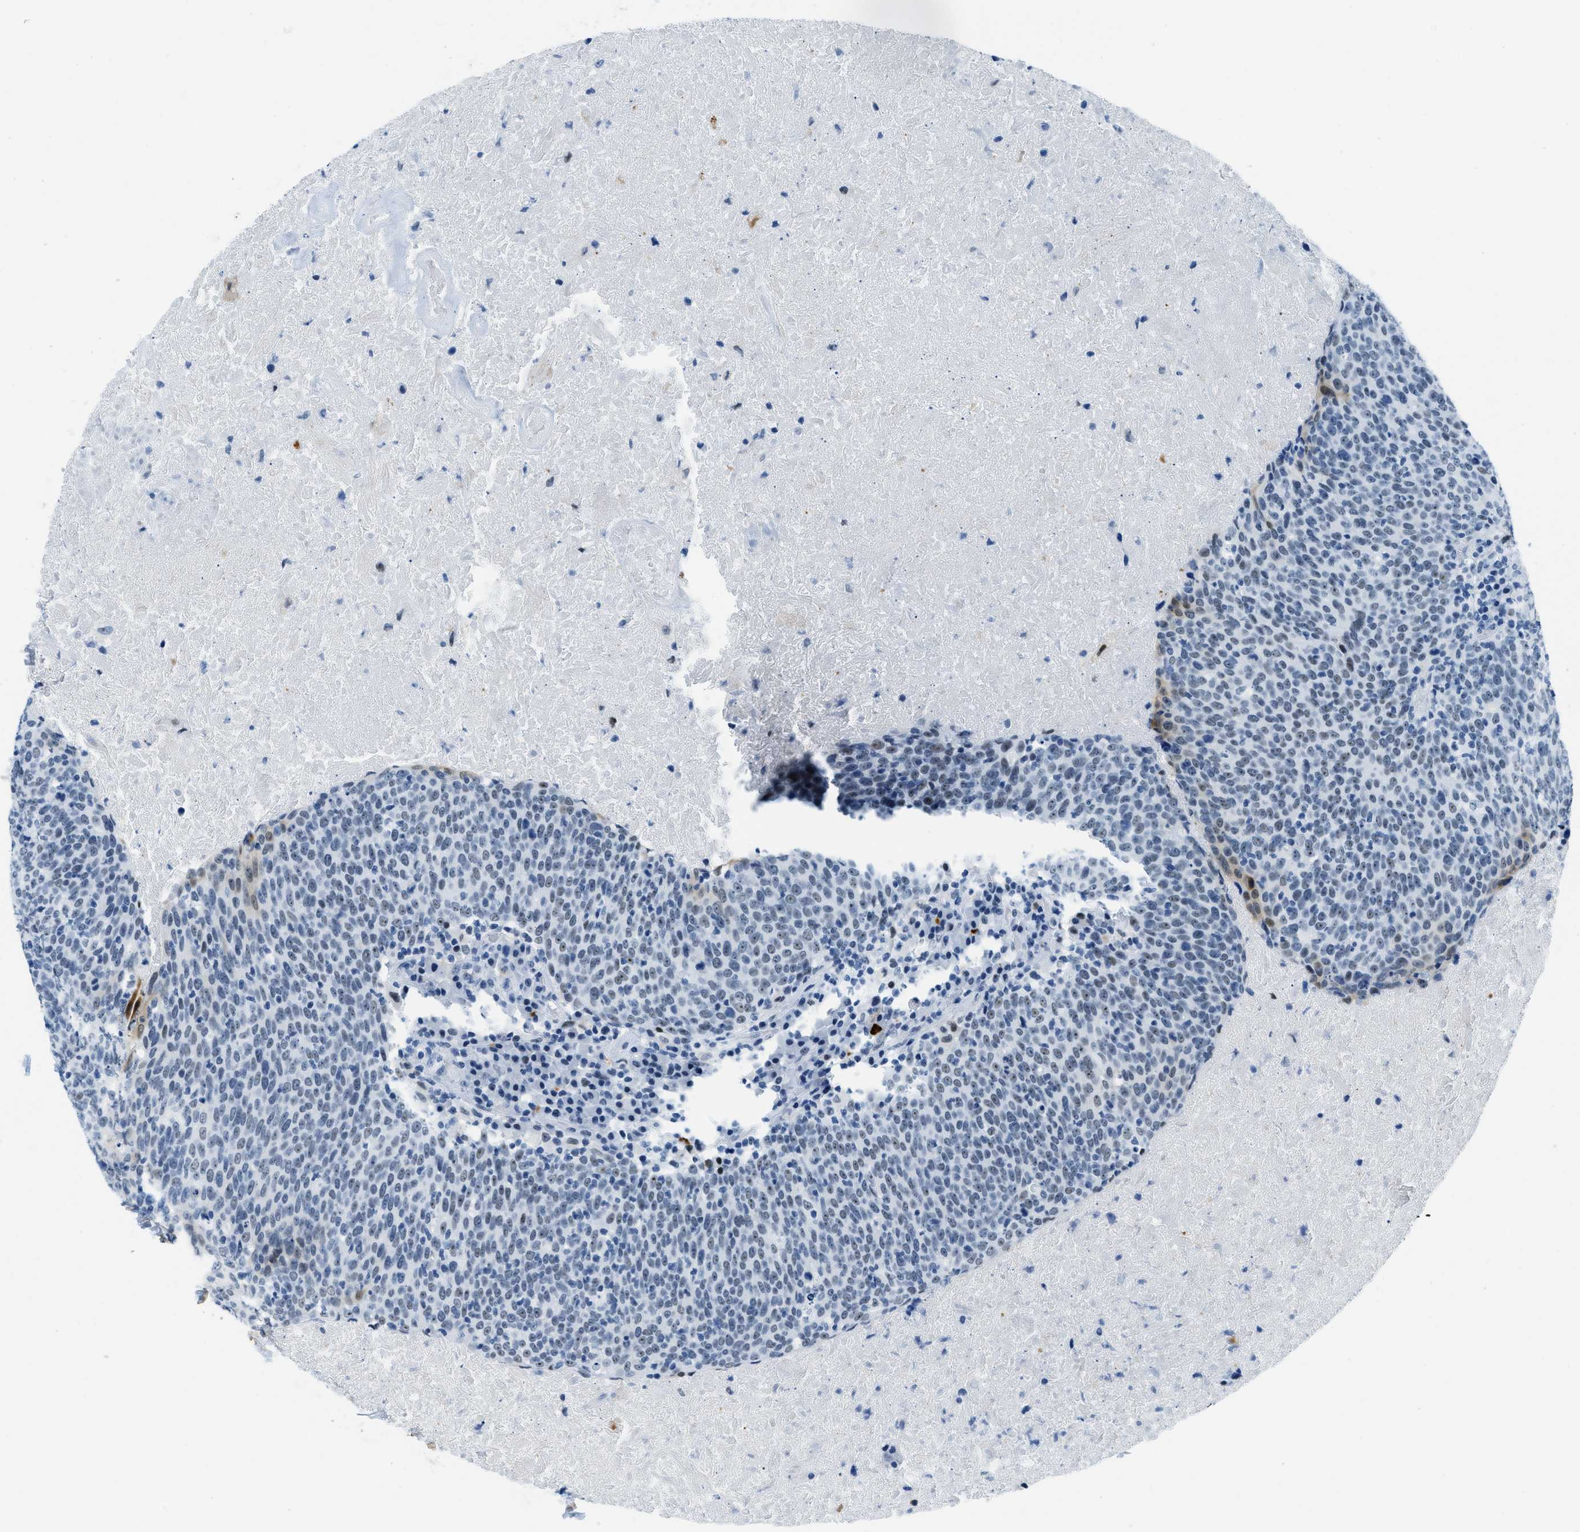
{"staining": {"intensity": "weak", "quantity": "25%-75%", "location": "nuclear"}, "tissue": "head and neck cancer", "cell_type": "Tumor cells", "image_type": "cancer", "snomed": [{"axis": "morphology", "description": "Squamous cell carcinoma, NOS"}, {"axis": "morphology", "description": "Squamous cell carcinoma, metastatic, NOS"}, {"axis": "topography", "description": "Lymph node"}, {"axis": "topography", "description": "Head-Neck"}], "caption": "There is low levels of weak nuclear positivity in tumor cells of head and neck cancer, as demonstrated by immunohistochemical staining (brown color).", "gene": "PLA2G2A", "patient": {"sex": "male", "age": 62}}